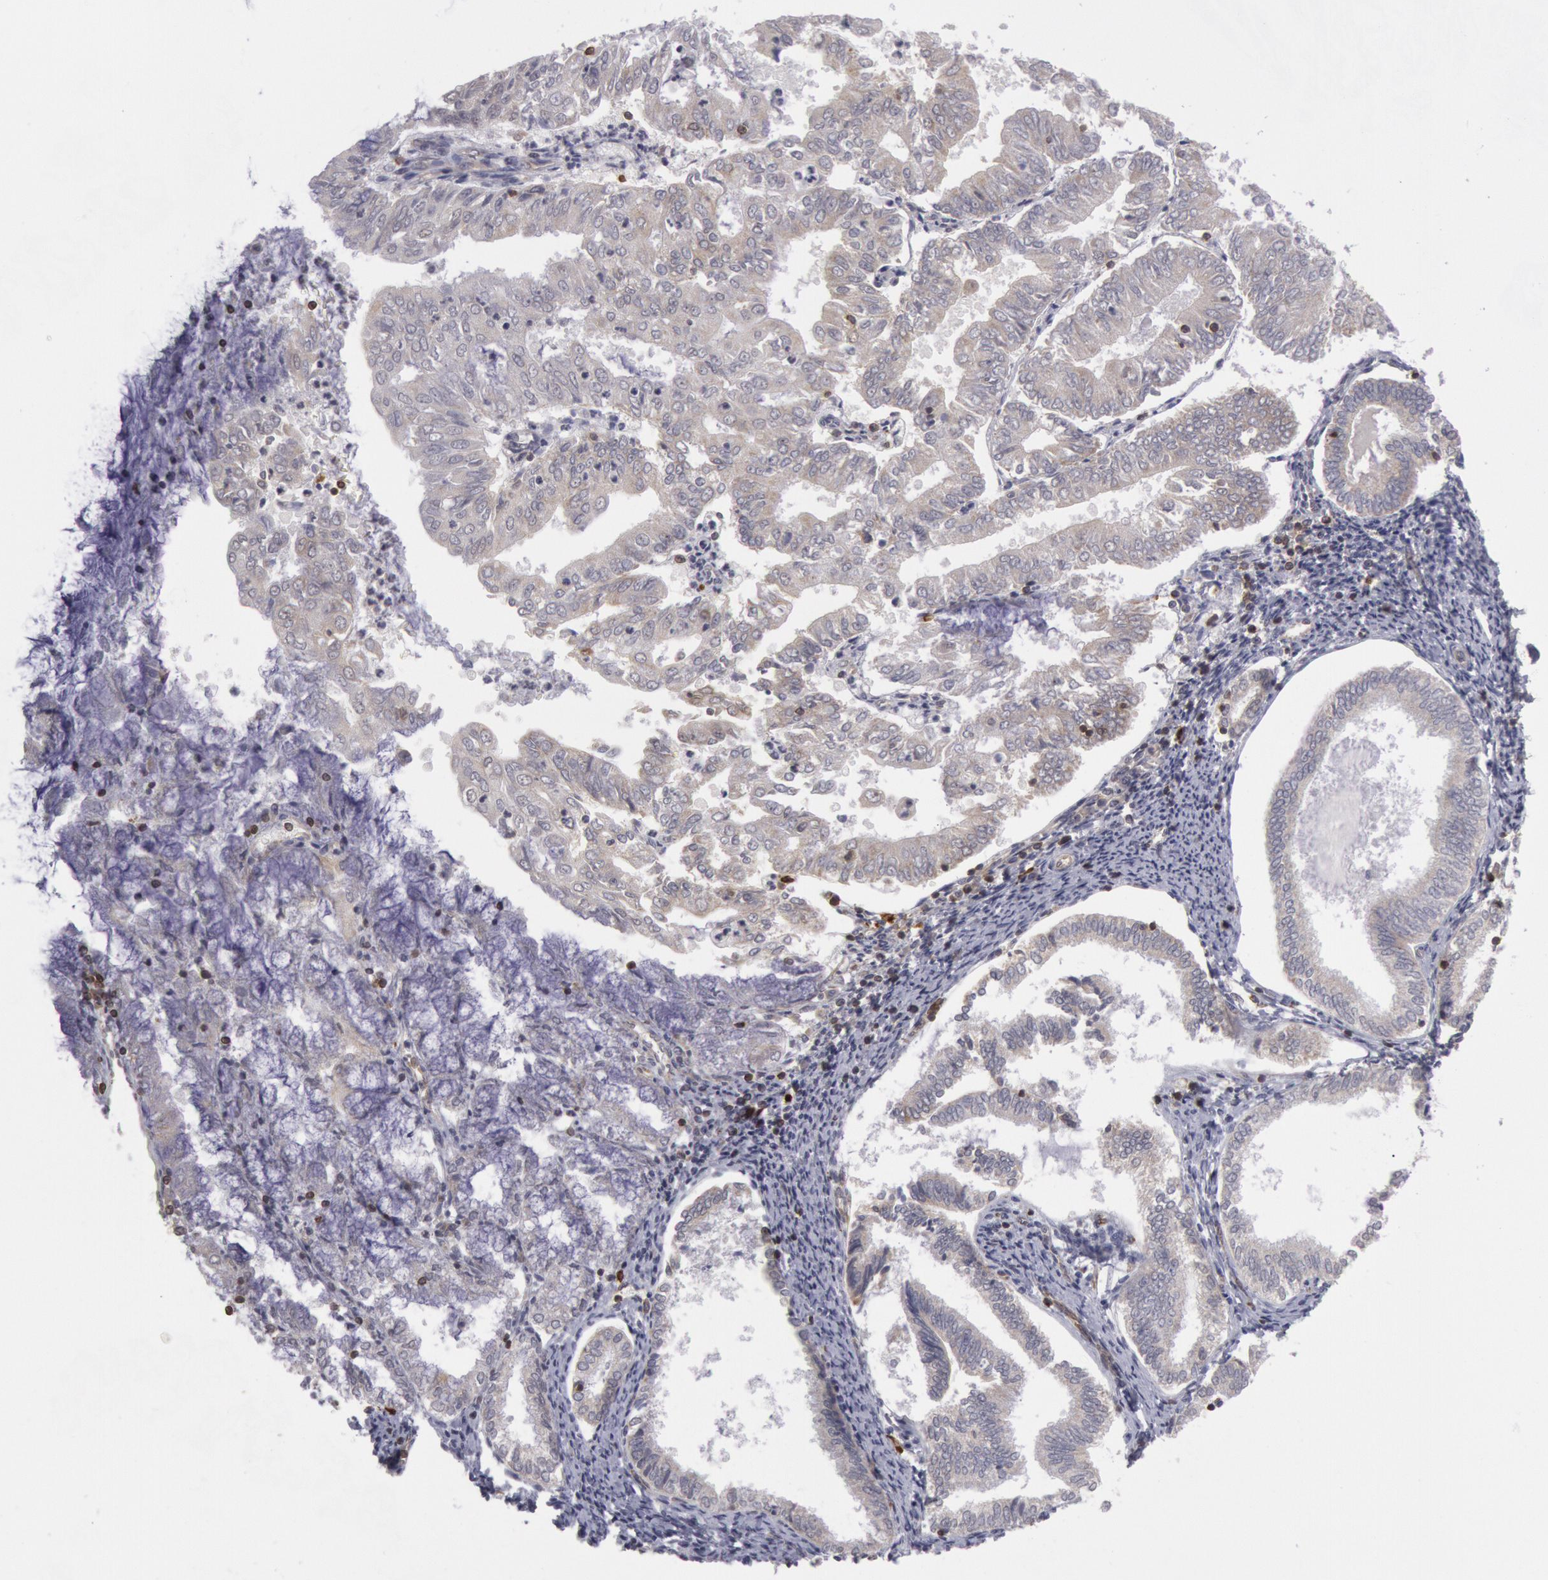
{"staining": {"intensity": "negative", "quantity": "none", "location": "none"}, "tissue": "endometrial cancer", "cell_type": "Tumor cells", "image_type": "cancer", "snomed": [{"axis": "morphology", "description": "Adenocarcinoma, NOS"}, {"axis": "topography", "description": "Endometrium"}], "caption": "This is an immunohistochemistry image of human endometrial cancer (adenocarcinoma). There is no expression in tumor cells.", "gene": "TAP2", "patient": {"sex": "female", "age": 79}}